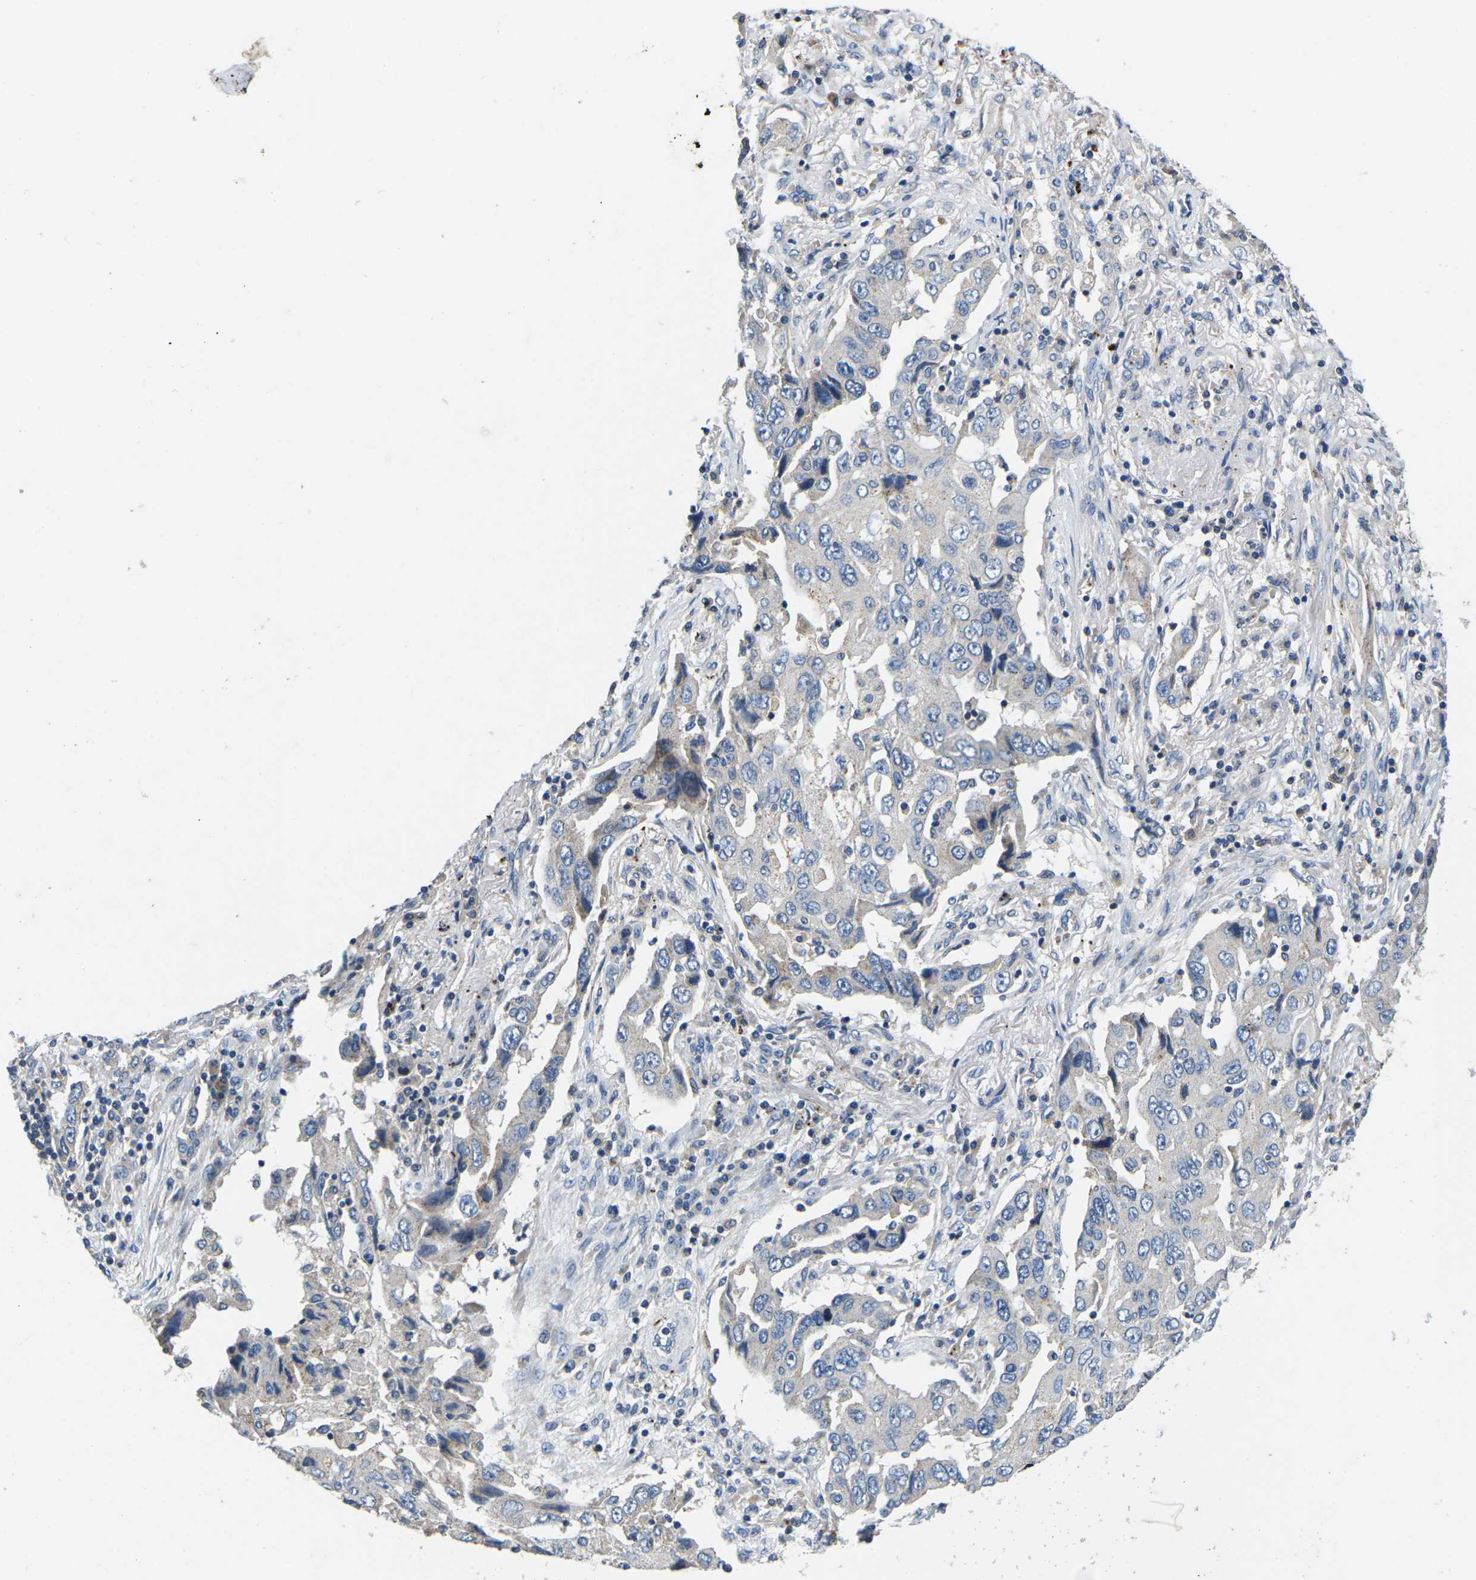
{"staining": {"intensity": "negative", "quantity": "none", "location": "none"}, "tissue": "lung cancer", "cell_type": "Tumor cells", "image_type": "cancer", "snomed": [{"axis": "morphology", "description": "Adenocarcinoma, NOS"}, {"axis": "topography", "description": "Lung"}], "caption": "Lung cancer (adenocarcinoma) was stained to show a protein in brown. There is no significant expression in tumor cells. (DAB (3,3'-diaminobenzidine) immunohistochemistry (IHC), high magnification).", "gene": "PDCD6IP", "patient": {"sex": "female", "age": 65}}